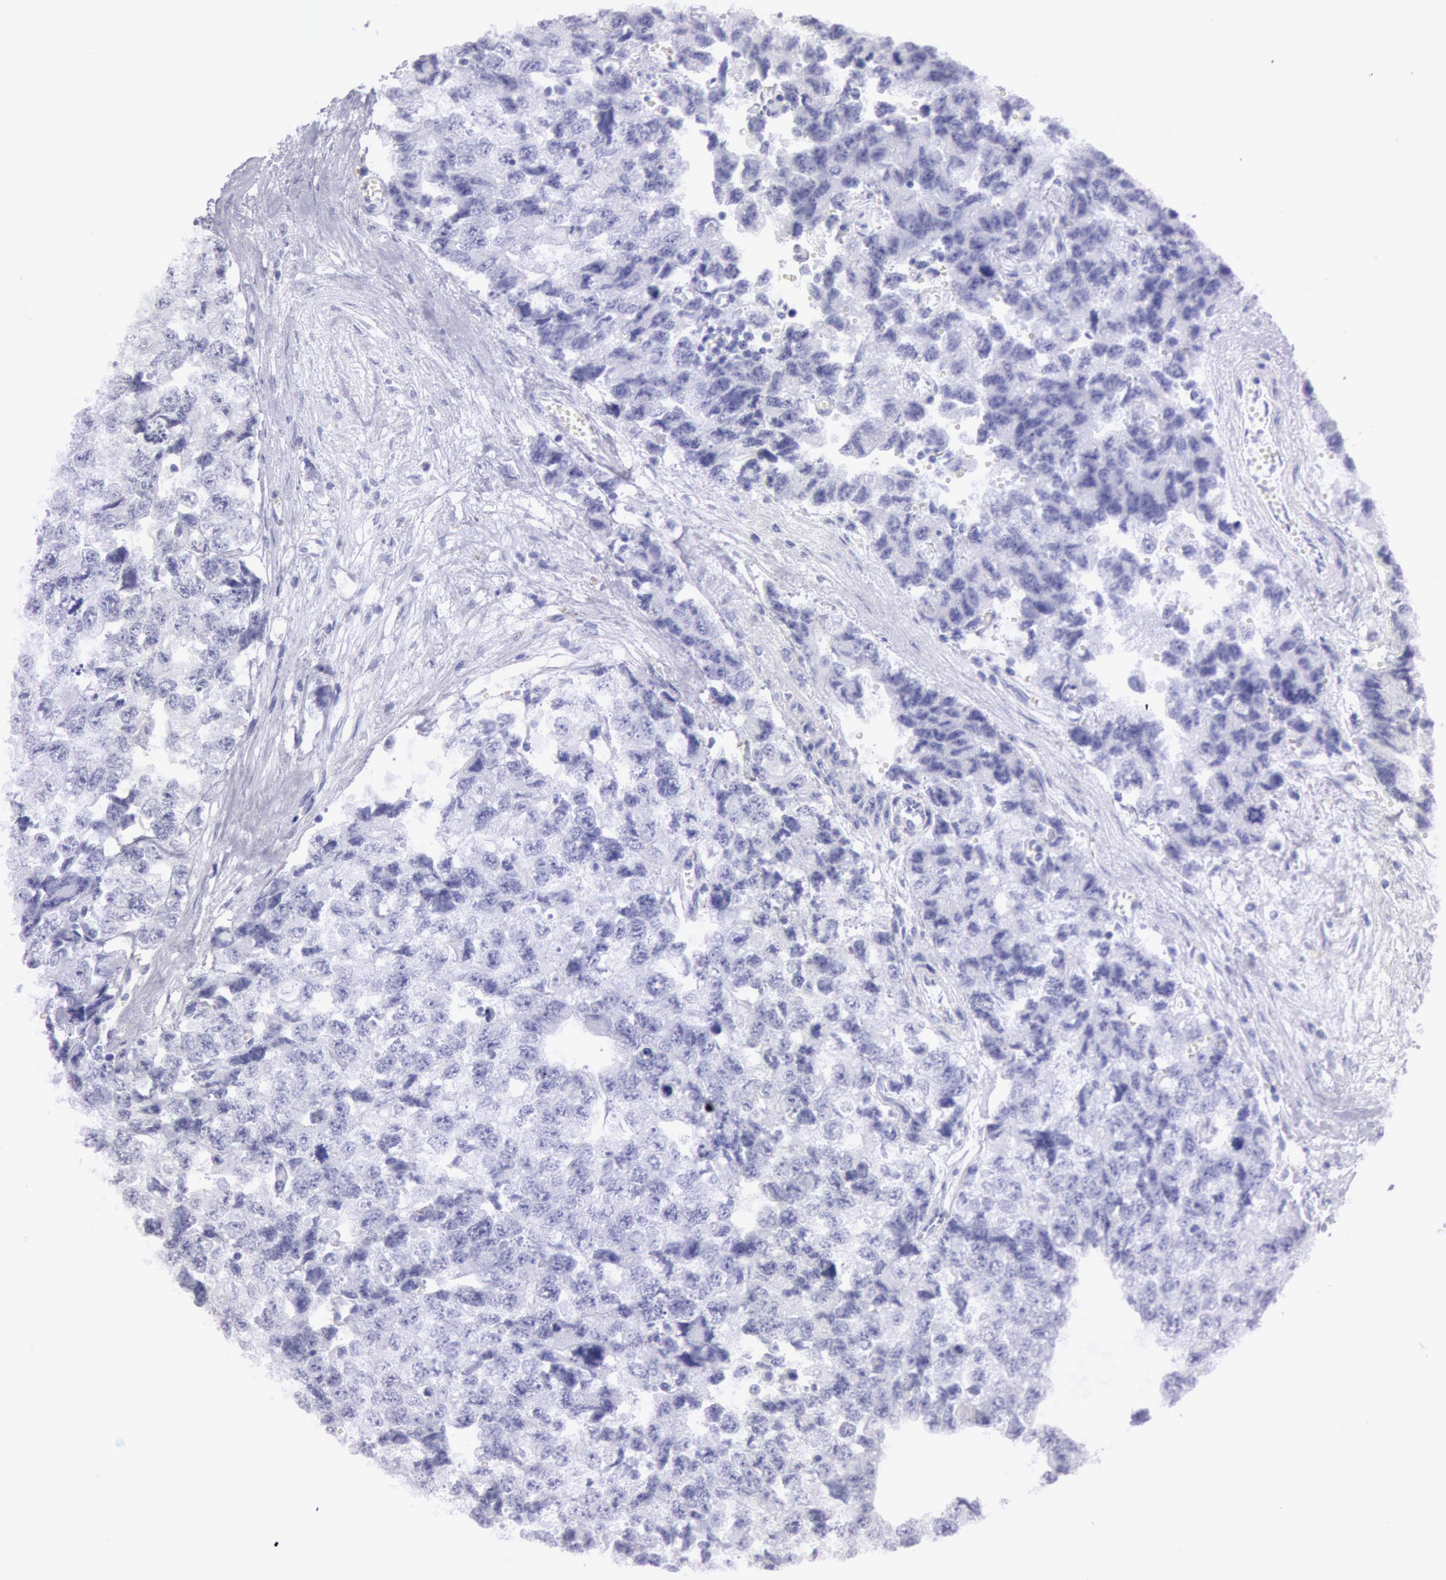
{"staining": {"intensity": "negative", "quantity": "none", "location": "none"}, "tissue": "testis cancer", "cell_type": "Tumor cells", "image_type": "cancer", "snomed": [{"axis": "morphology", "description": "Carcinoma, Embryonal, NOS"}, {"axis": "topography", "description": "Testis"}], "caption": "The IHC histopathology image has no significant expression in tumor cells of embryonal carcinoma (testis) tissue. (DAB (3,3'-diaminobenzidine) immunohistochemistry visualized using brightfield microscopy, high magnification).", "gene": "ESS2", "patient": {"sex": "male", "age": 31}}